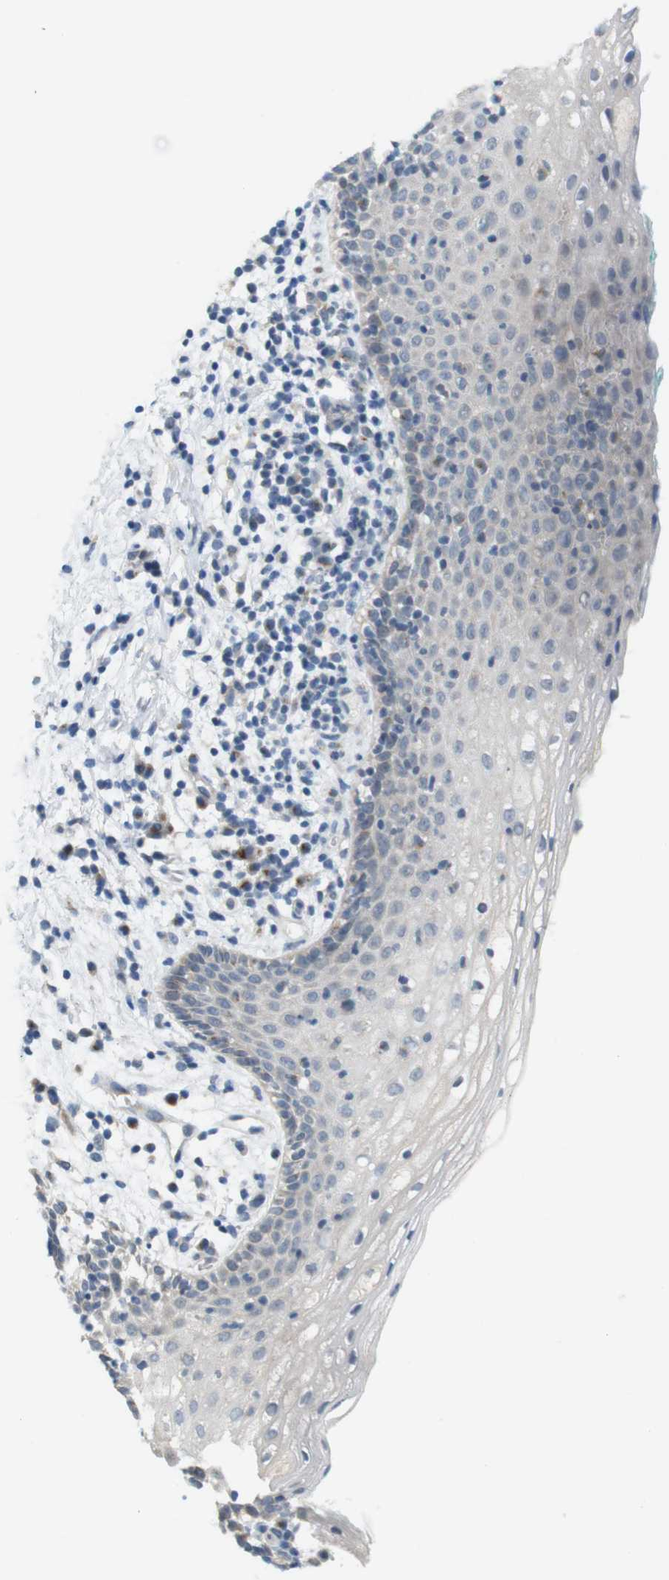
{"staining": {"intensity": "negative", "quantity": "none", "location": "none"}, "tissue": "vagina", "cell_type": "Squamous epithelial cells", "image_type": "normal", "snomed": [{"axis": "morphology", "description": "Normal tissue, NOS"}, {"axis": "topography", "description": "Vagina"}], "caption": "The immunohistochemistry micrograph has no significant expression in squamous epithelial cells of vagina.", "gene": "YIPF3", "patient": {"sex": "female", "age": 44}}